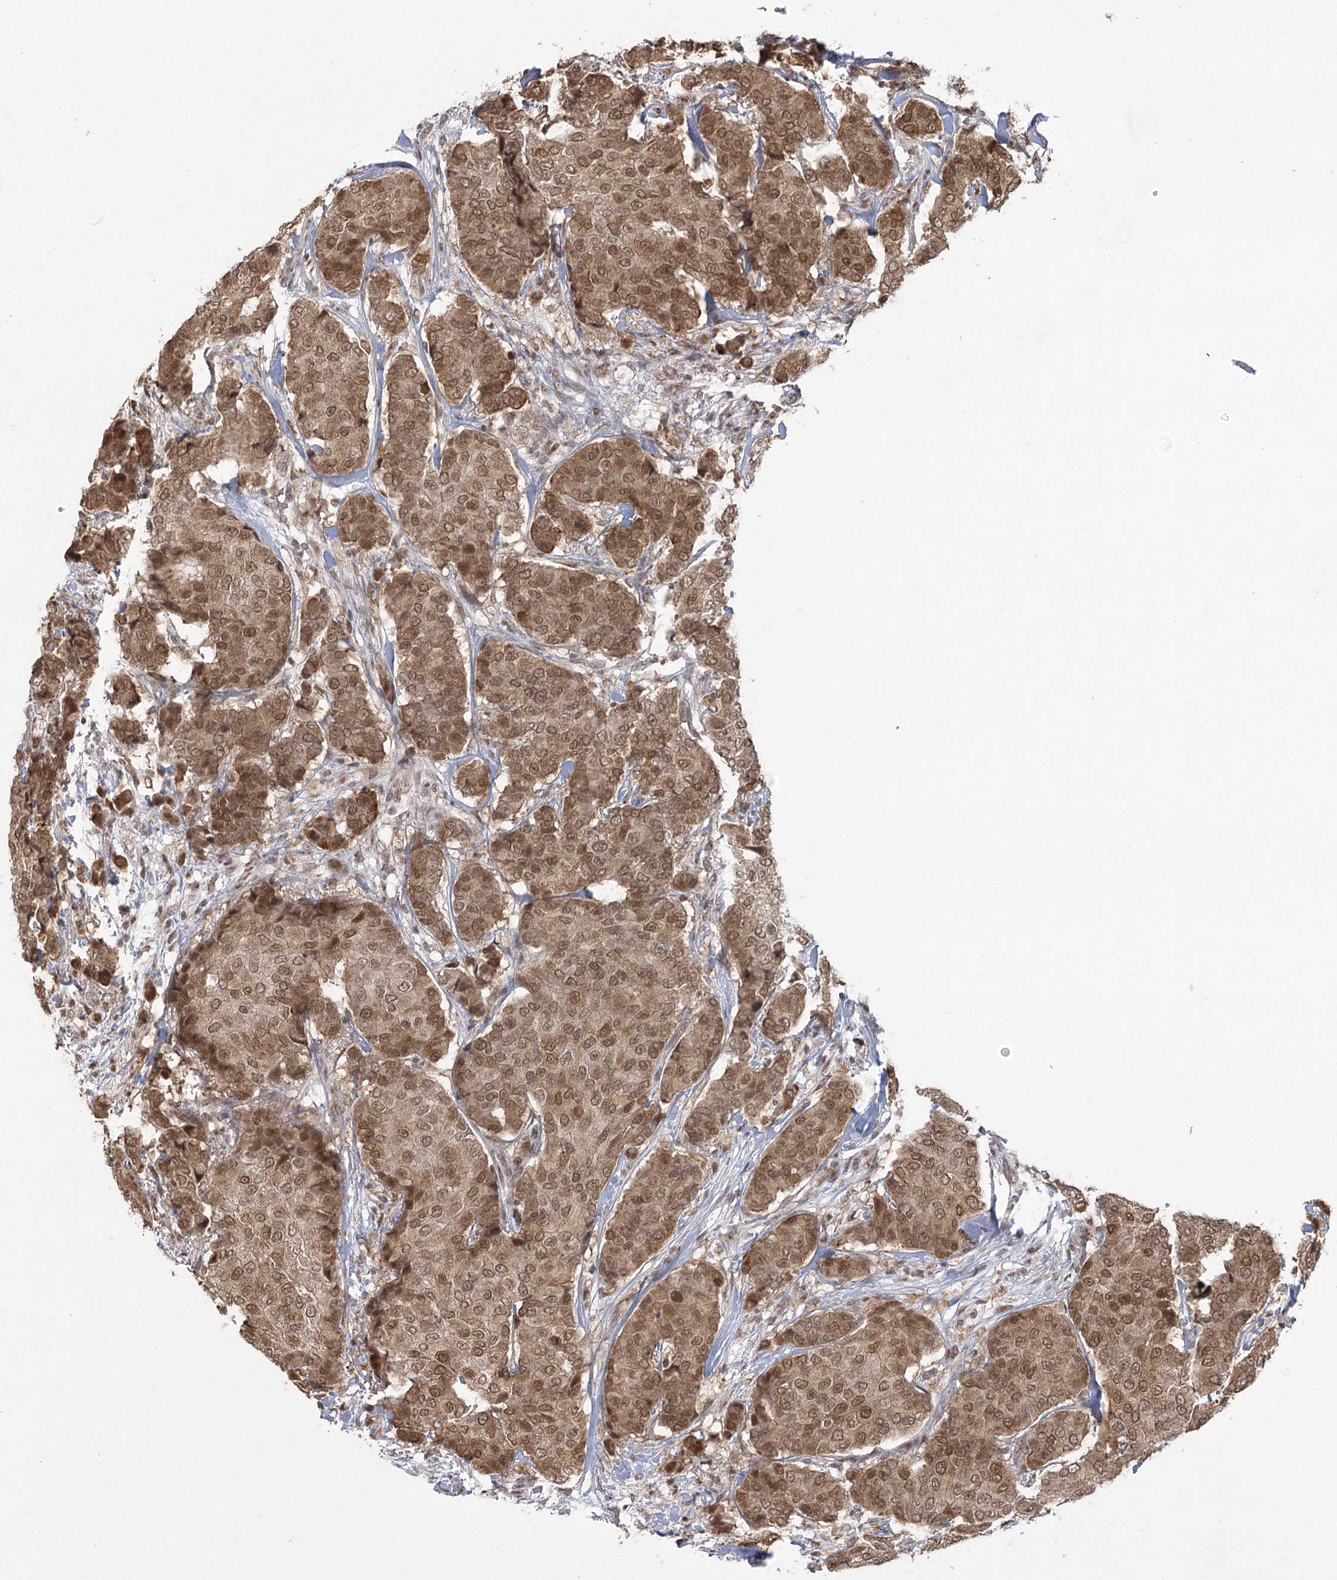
{"staining": {"intensity": "moderate", "quantity": ">75%", "location": "cytoplasmic/membranous,nuclear"}, "tissue": "breast cancer", "cell_type": "Tumor cells", "image_type": "cancer", "snomed": [{"axis": "morphology", "description": "Duct carcinoma"}, {"axis": "topography", "description": "Breast"}], "caption": "Invasive ductal carcinoma (breast) was stained to show a protein in brown. There is medium levels of moderate cytoplasmic/membranous and nuclear expression in about >75% of tumor cells.", "gene": "ZCCHC8", "patient": {"sex": "female", "age": 75}}